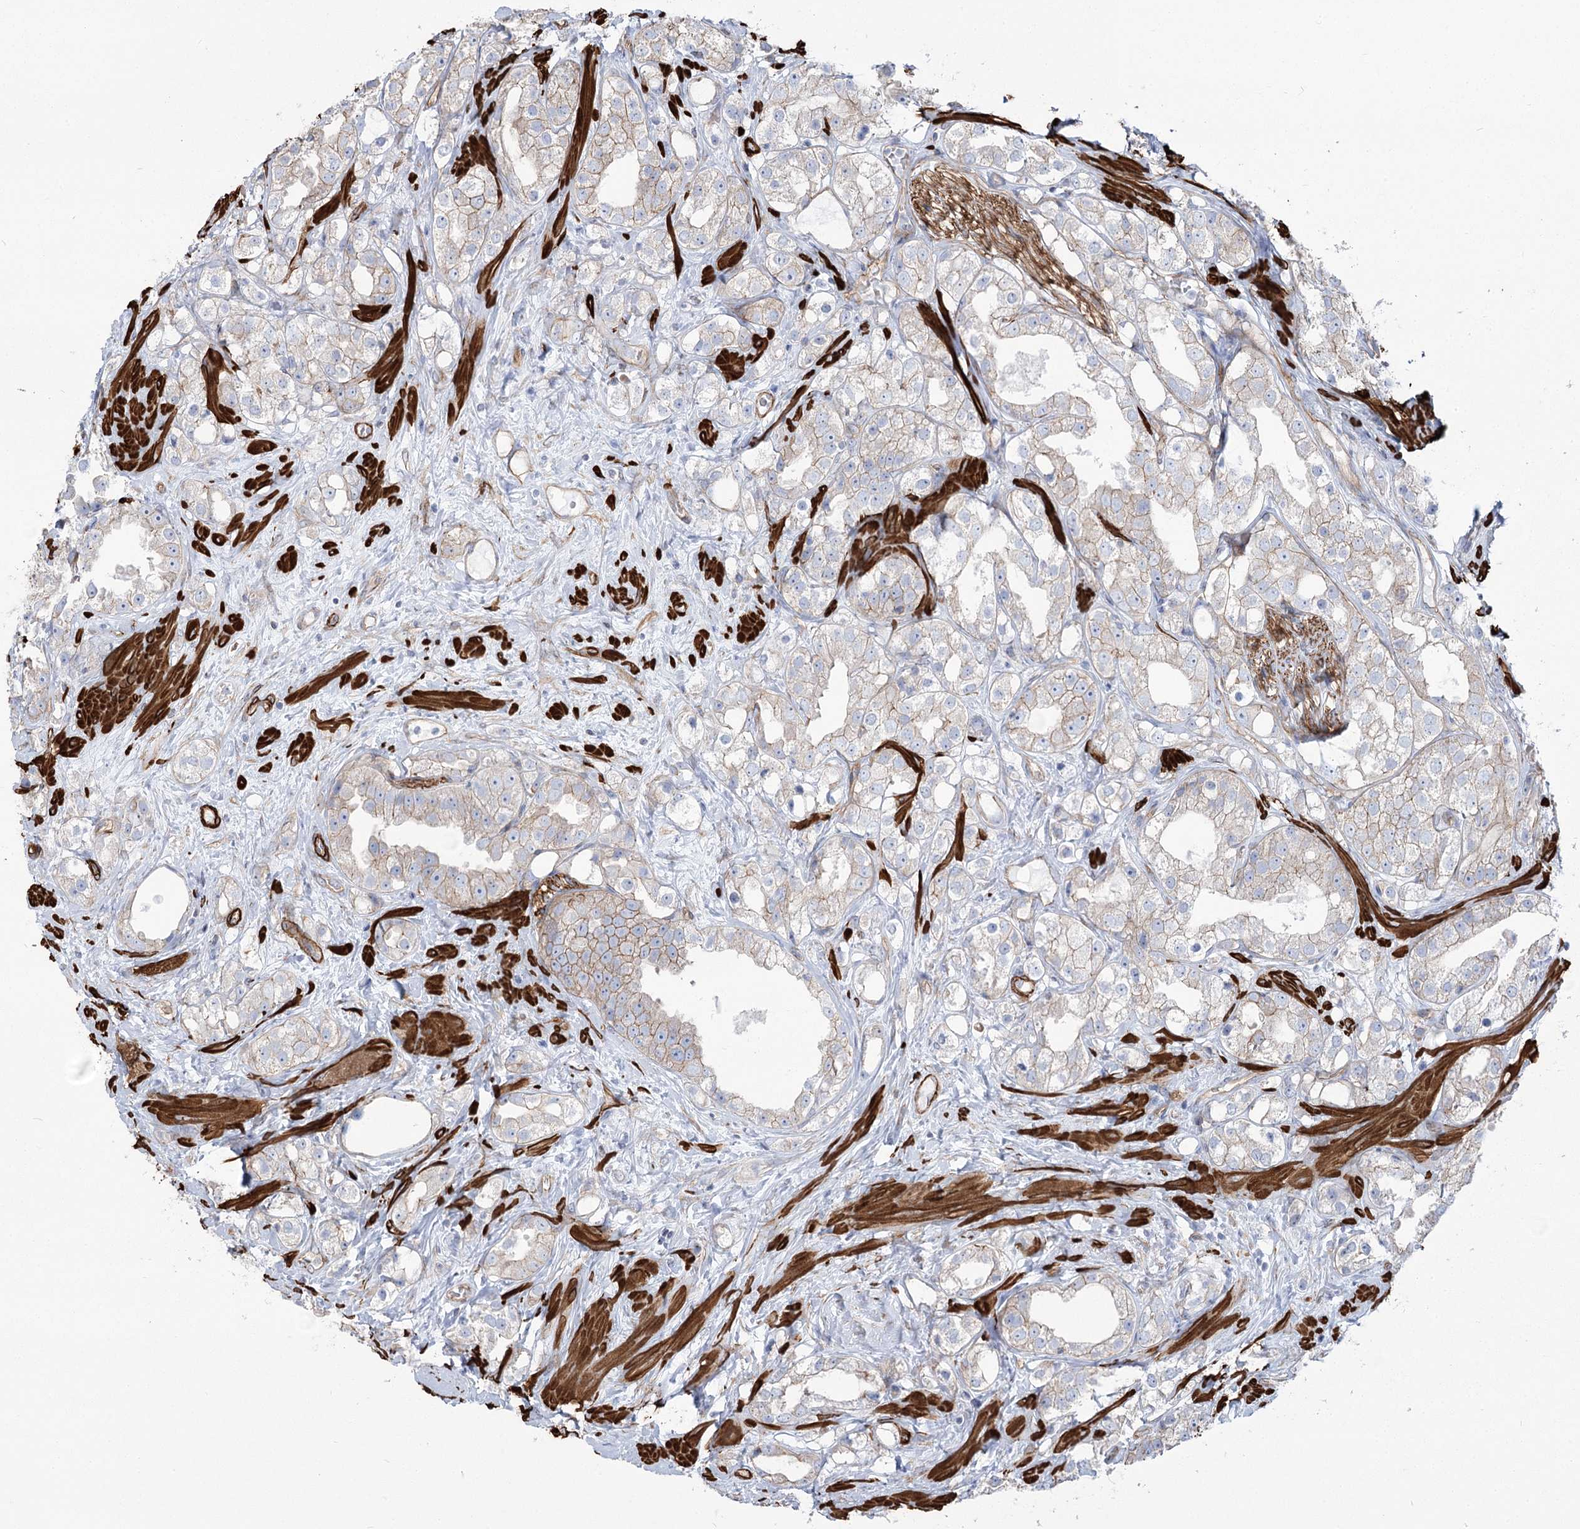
{"staining": {"intensity": "weak", "quantity": "25%-75%", "location": "cytoplasmic/membranous"}, "tissue": "prostate cancer", "cell_type": "Tumor cells", "image_type": "cancer", "snomed": [{"axis": "morphology", "description": "Adenocarcinoma, NOS"}, {"axis": "topography", "description": "Prostate"}], "caption": "High-magnification brightfield microscopy of prostate cancer stained with DAB (brown) and counterstained with hematoxylin (blue). tumor cells exhibit weak cytoplasmic/membranous positivity is identified in about25%-75% of cells.", "gene": "PLEKHA5", "patient": {"sex": "male", "age": 79}}